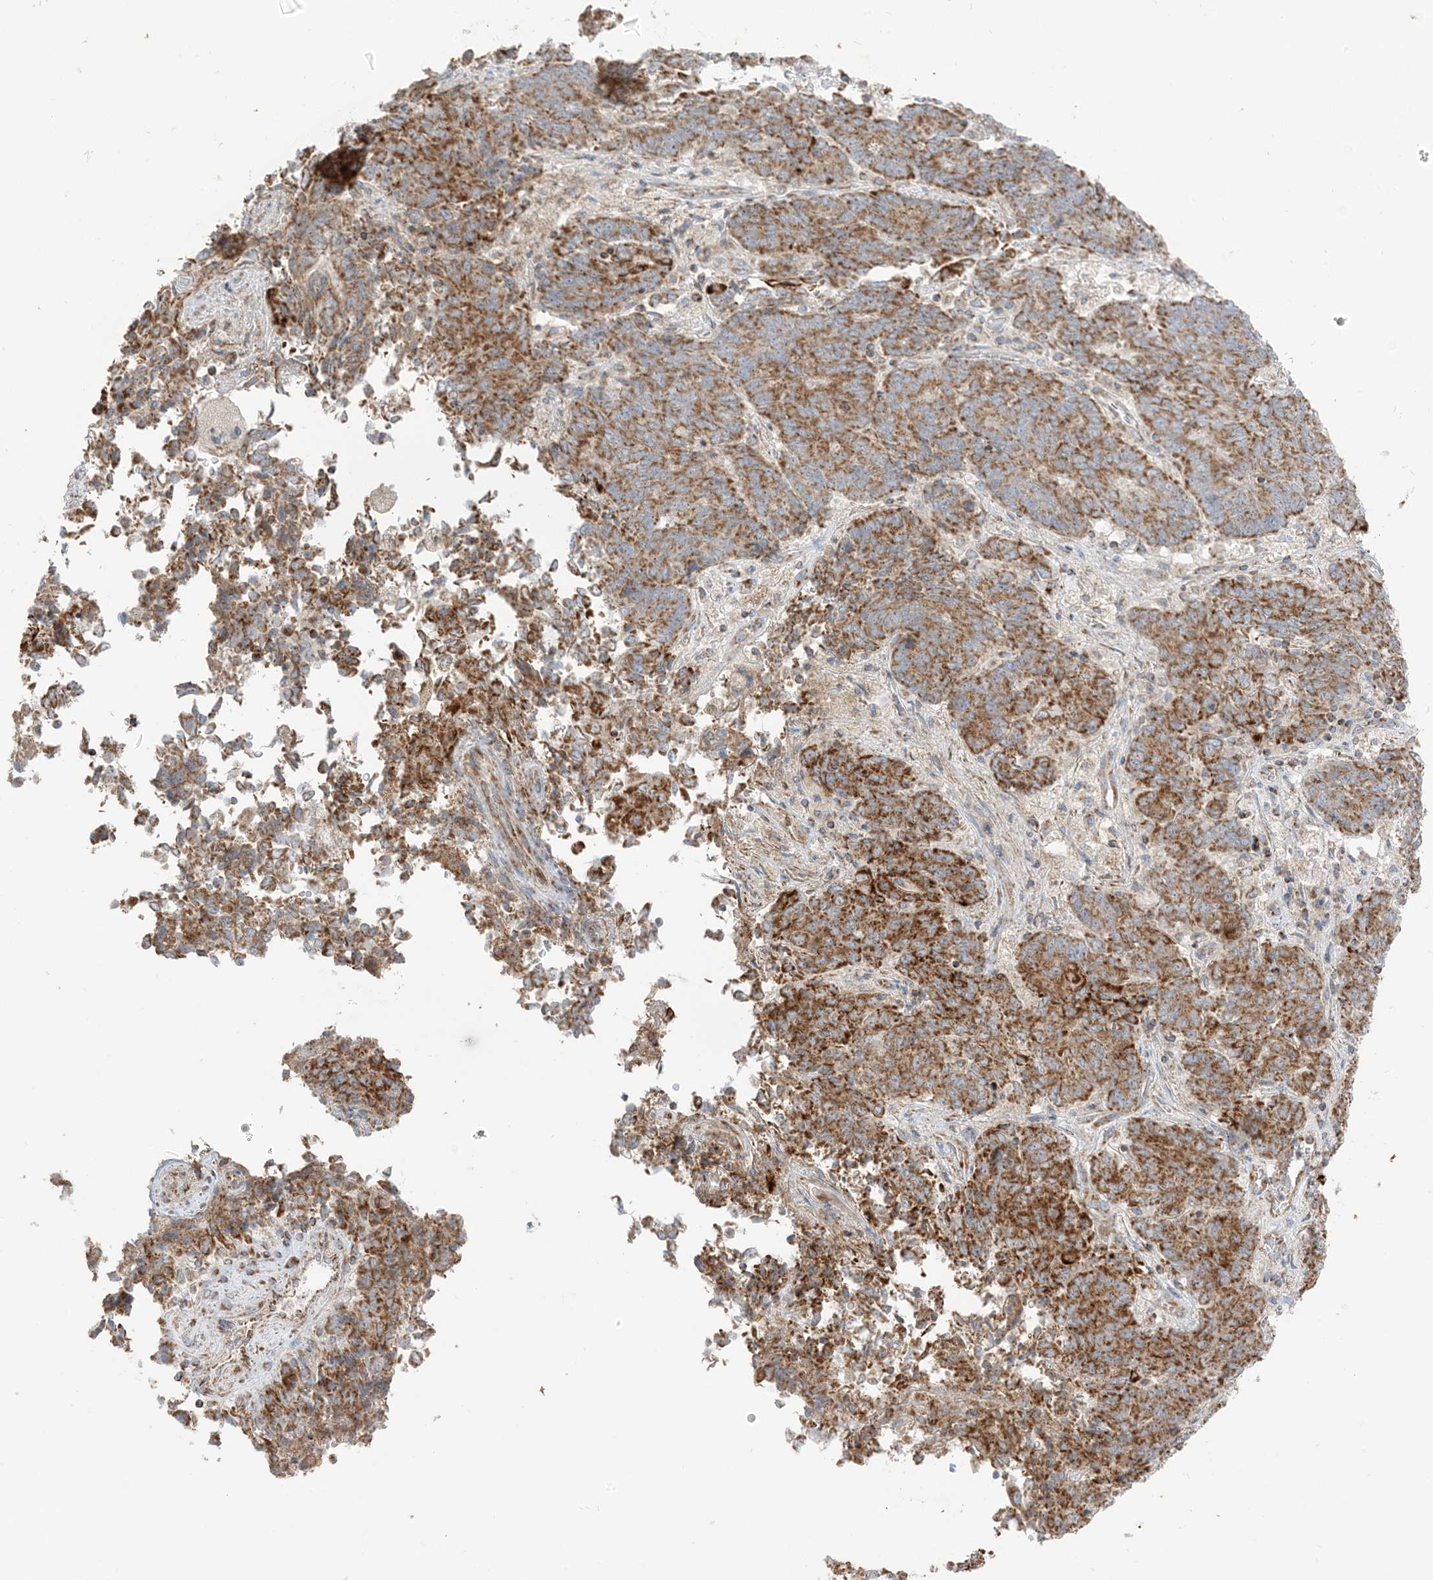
{"staining": {"intensity": "strong", "quantity": ">75%", "location": "cytoplasmic/membranous"}, "tissue": "endometrial cancer", "cell_type": "Tumor cells", "image_type": "cancer", "snomed": [{"axis": "morphology", "description": "Adenocarcinoma, NOS"}, {"axis": "topography", "description": "Endometrium"}], "caption": "An immunohistochemistry micrograph of neoplastic tissue is shown. Protein staining in brown shows strong cytoplasmic/membranous positivity in endometrial cancer within tumor cells.", "gene": "SLC25A12", "patient": {"sex": "female", "age": 80}}